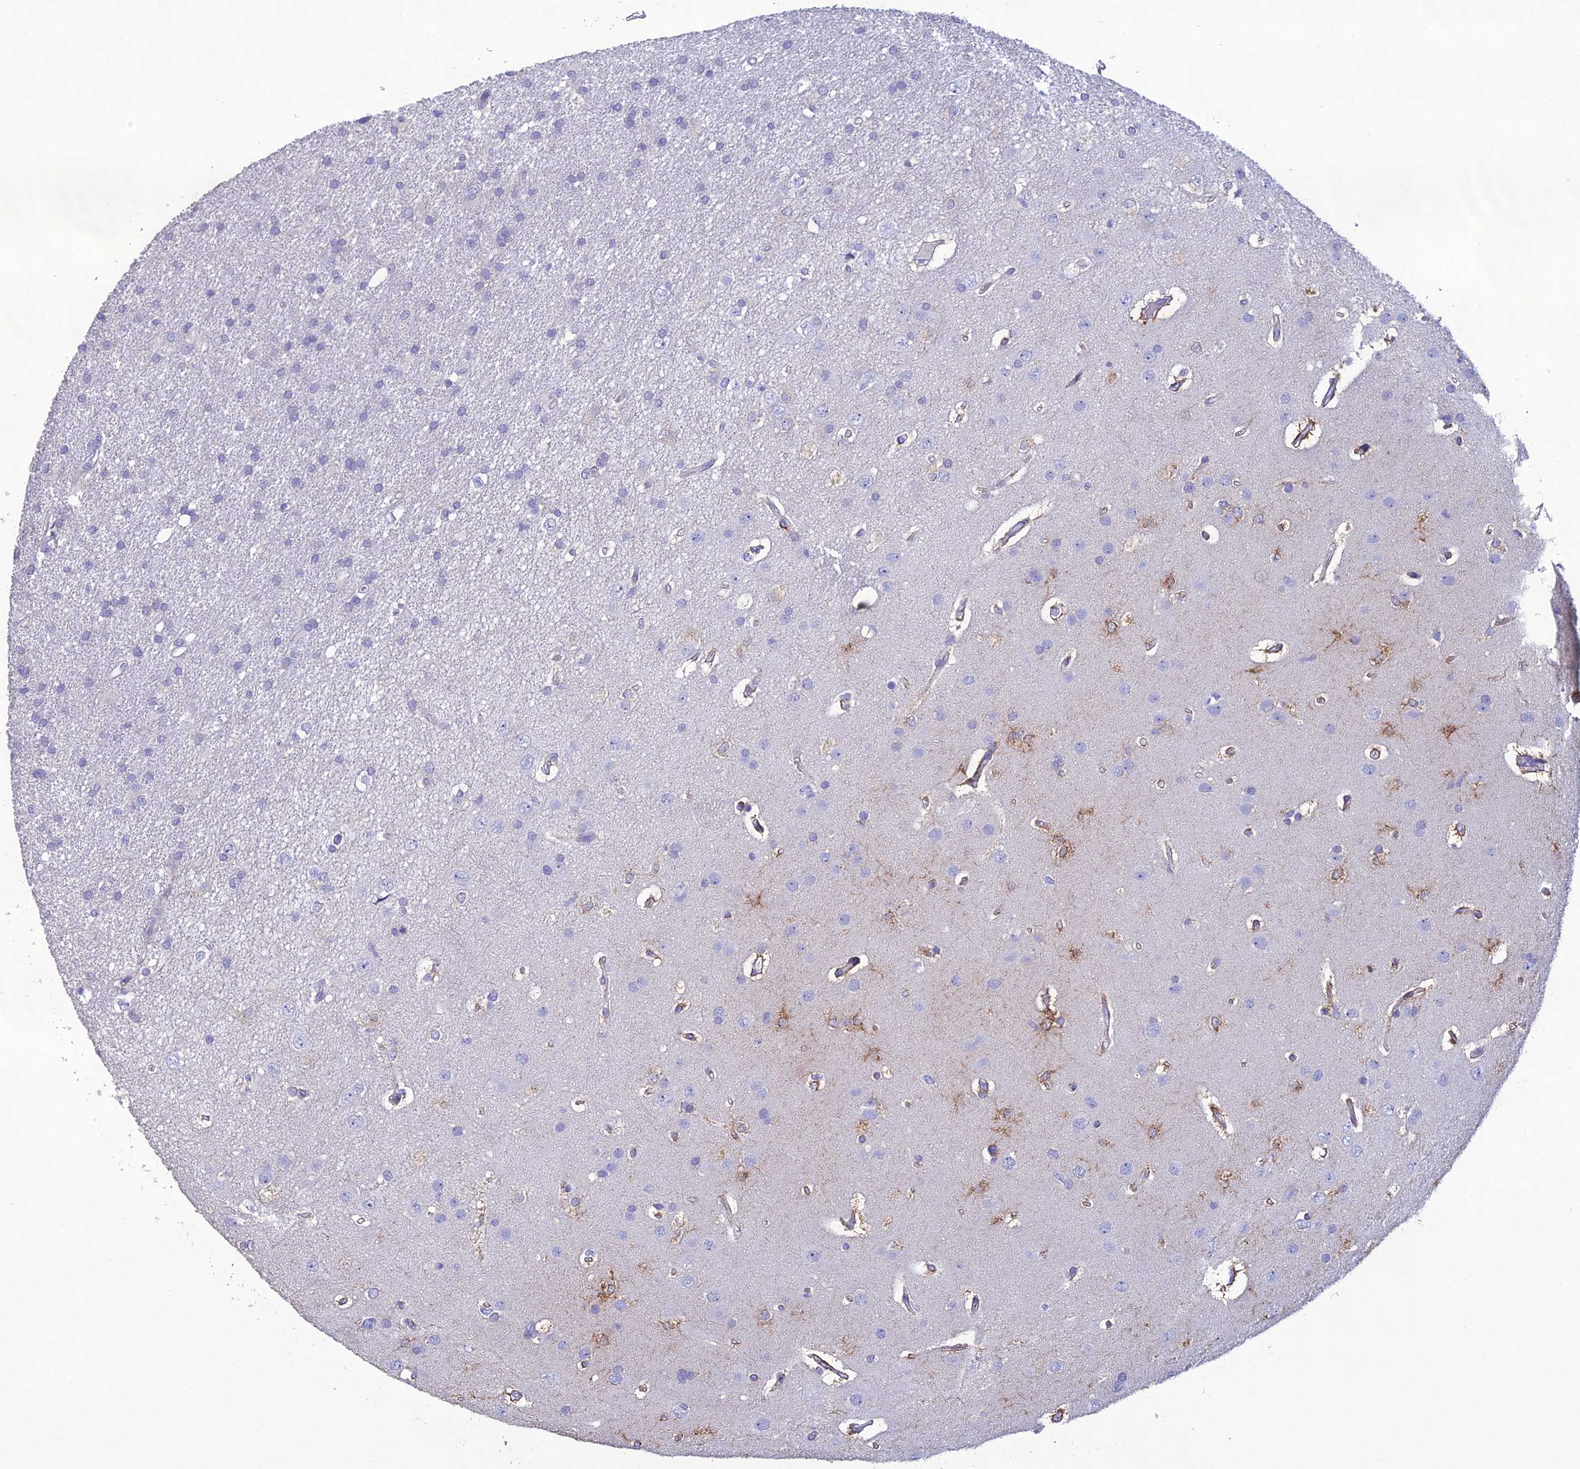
{"staining": {"intensity": "negative", "quantity": "none", "location": "none"}, "tissue": "glioma", "cell_type": "Tumor cells", "image_type": "cancer", "snomed": [{"axis": "morphology", "description": "Glioma, malignant, High grade"}, {"axis": "topography", "description": "Brain"}], "caption": "DAB immunohistochemical staining of glioma demonstrates no significant expression in tumor cells.", "gene": "OR56B1", "patient": {"sex": "male", "age": 77}}